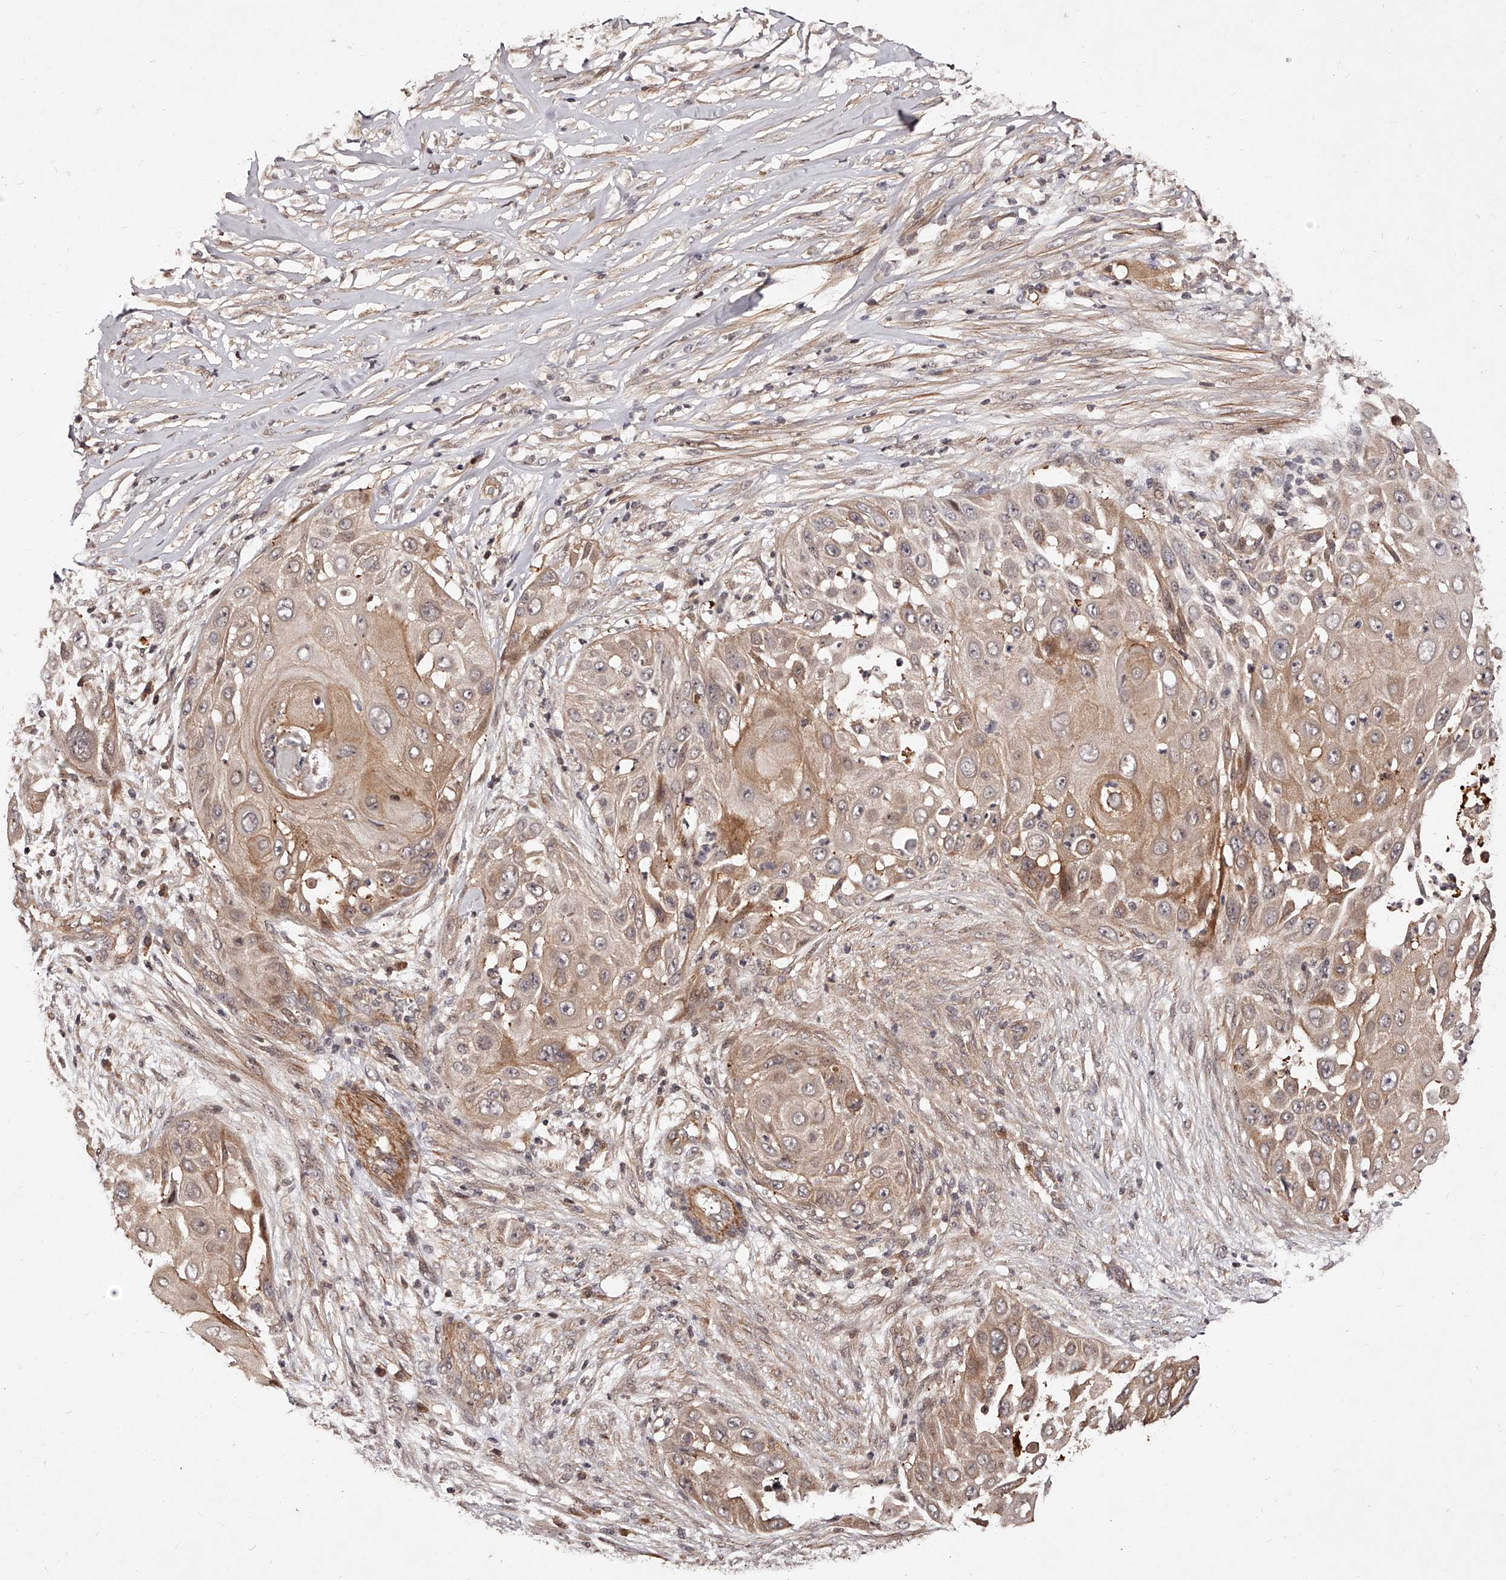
{"staining": {"intensity": "weak", "quantity": ">75%", "location": "cytoplasmic/membranous"}, "tissue": "skin cancer", "cell_type": "Tumor cells", "image_type": "cancer", "snomed": [{"axis": "morphology", "description": "Squamous cell carcinoma, NOS"}, {"axis": "topography", "description": "Skin"}], "caption": "IHC photomicrograph of neoplastic tissue: human skin cancer (squamous cell carcinoma) stained using IHC displays low levels of weak protein expression localized specifically in the cytoplasmic/membranous of tumor cells, appearing as a cytoplasmic/membranous brown color.", "gene": "CUL7", "patient": {"sex": "female", "age": 44}}